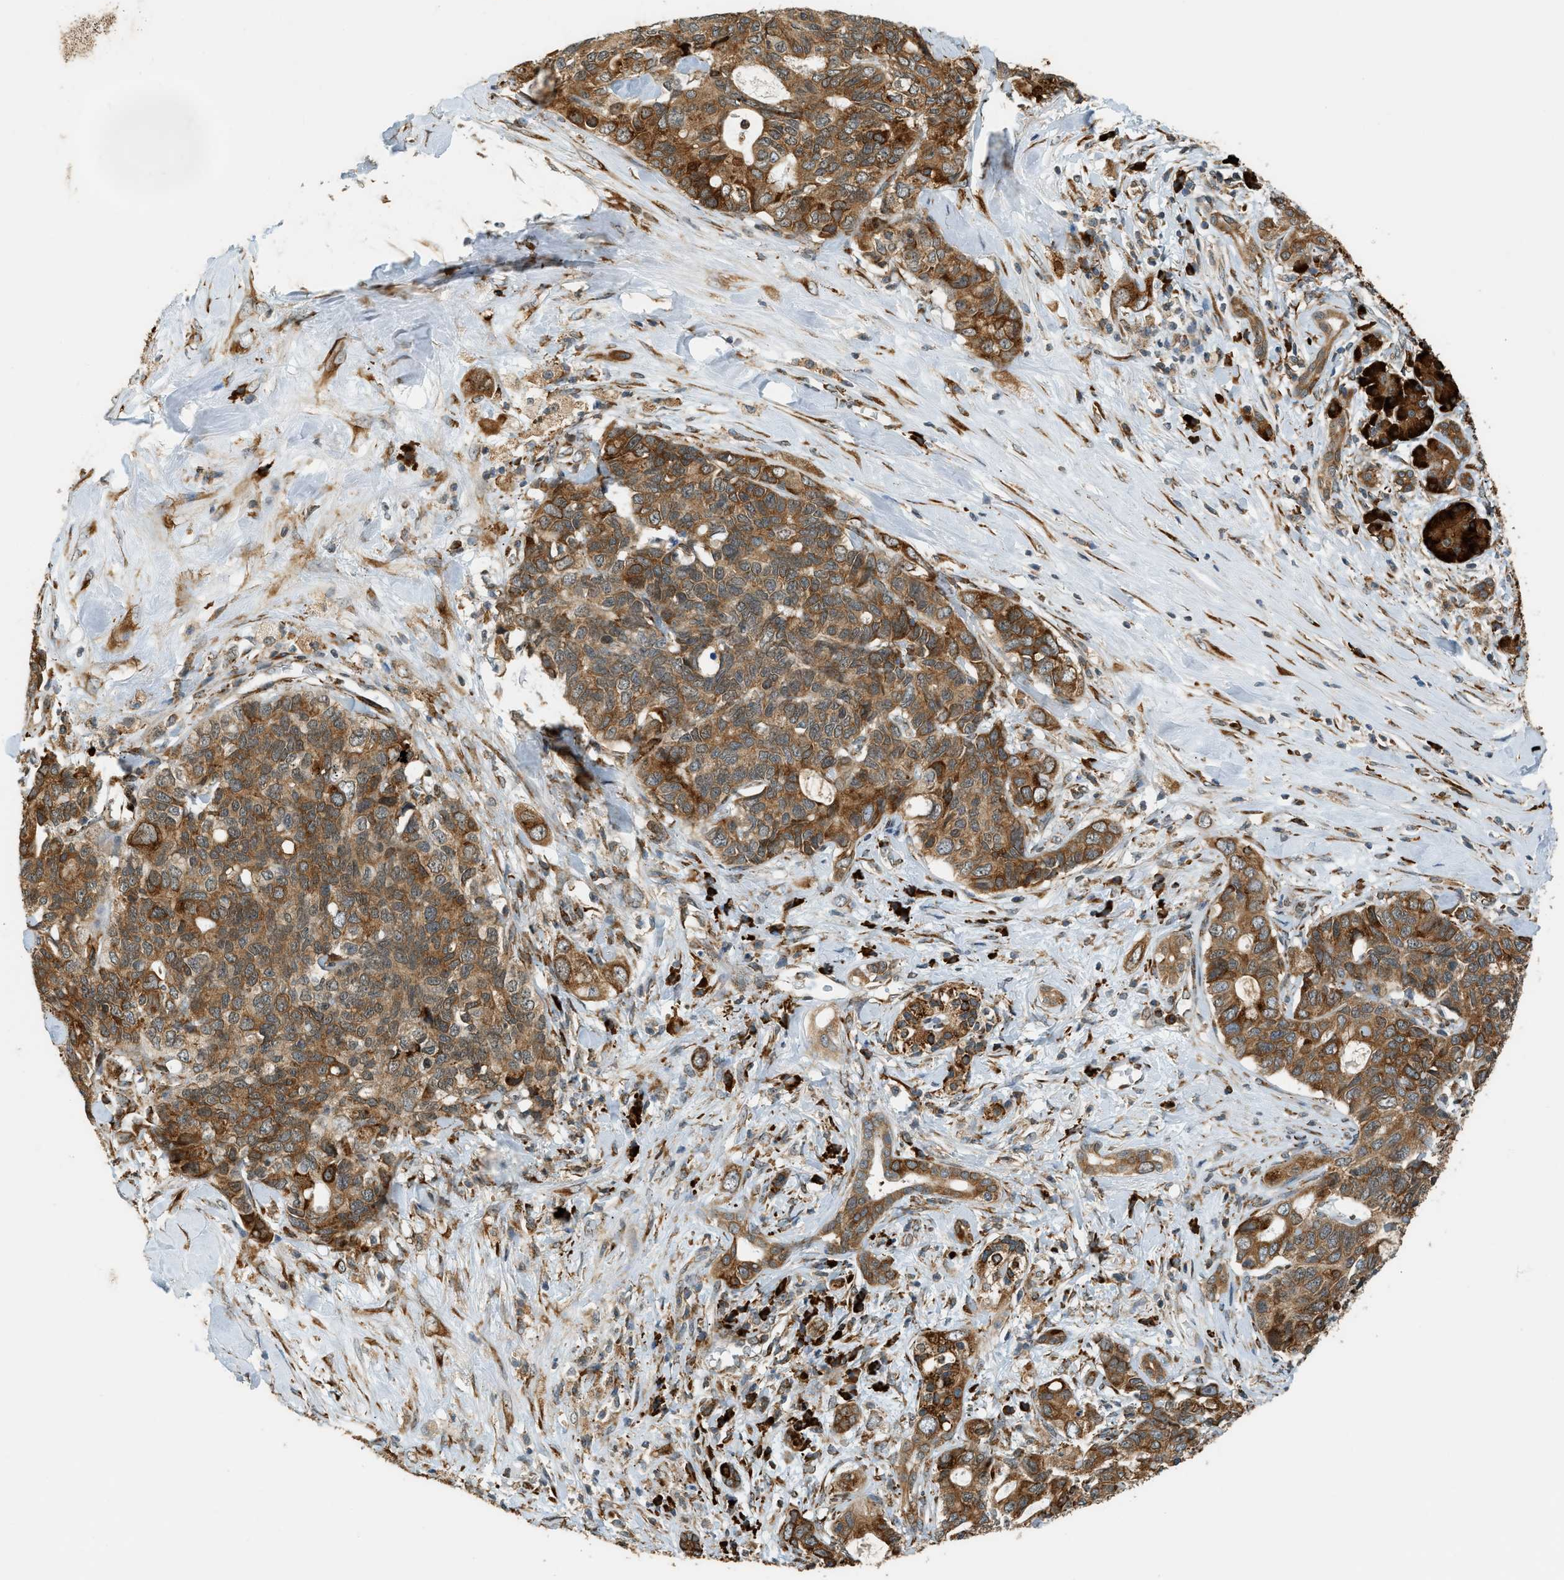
{"staining": {"intensity": "strong", "quantity": ">75%", "location": "cytoplasmic/membranous"}, "tissue": "pancreatic cancer", "cell_type": "Tumor cells", "image_type": "cancer", "snomed": [{"axis": "morphology", "description": "Adenocarcinoma, NOS"}, {"axis": "topography", "description": "Pancreas"}], "caption": "IHC (DAB) staining of pancreatic adenocarcinoma shows strong cytoplasmic/membranous protein positivity in about >75% of tumor cells.", "gene": "SEMA4D", "patient": {"sex": "female", "age": 56}}